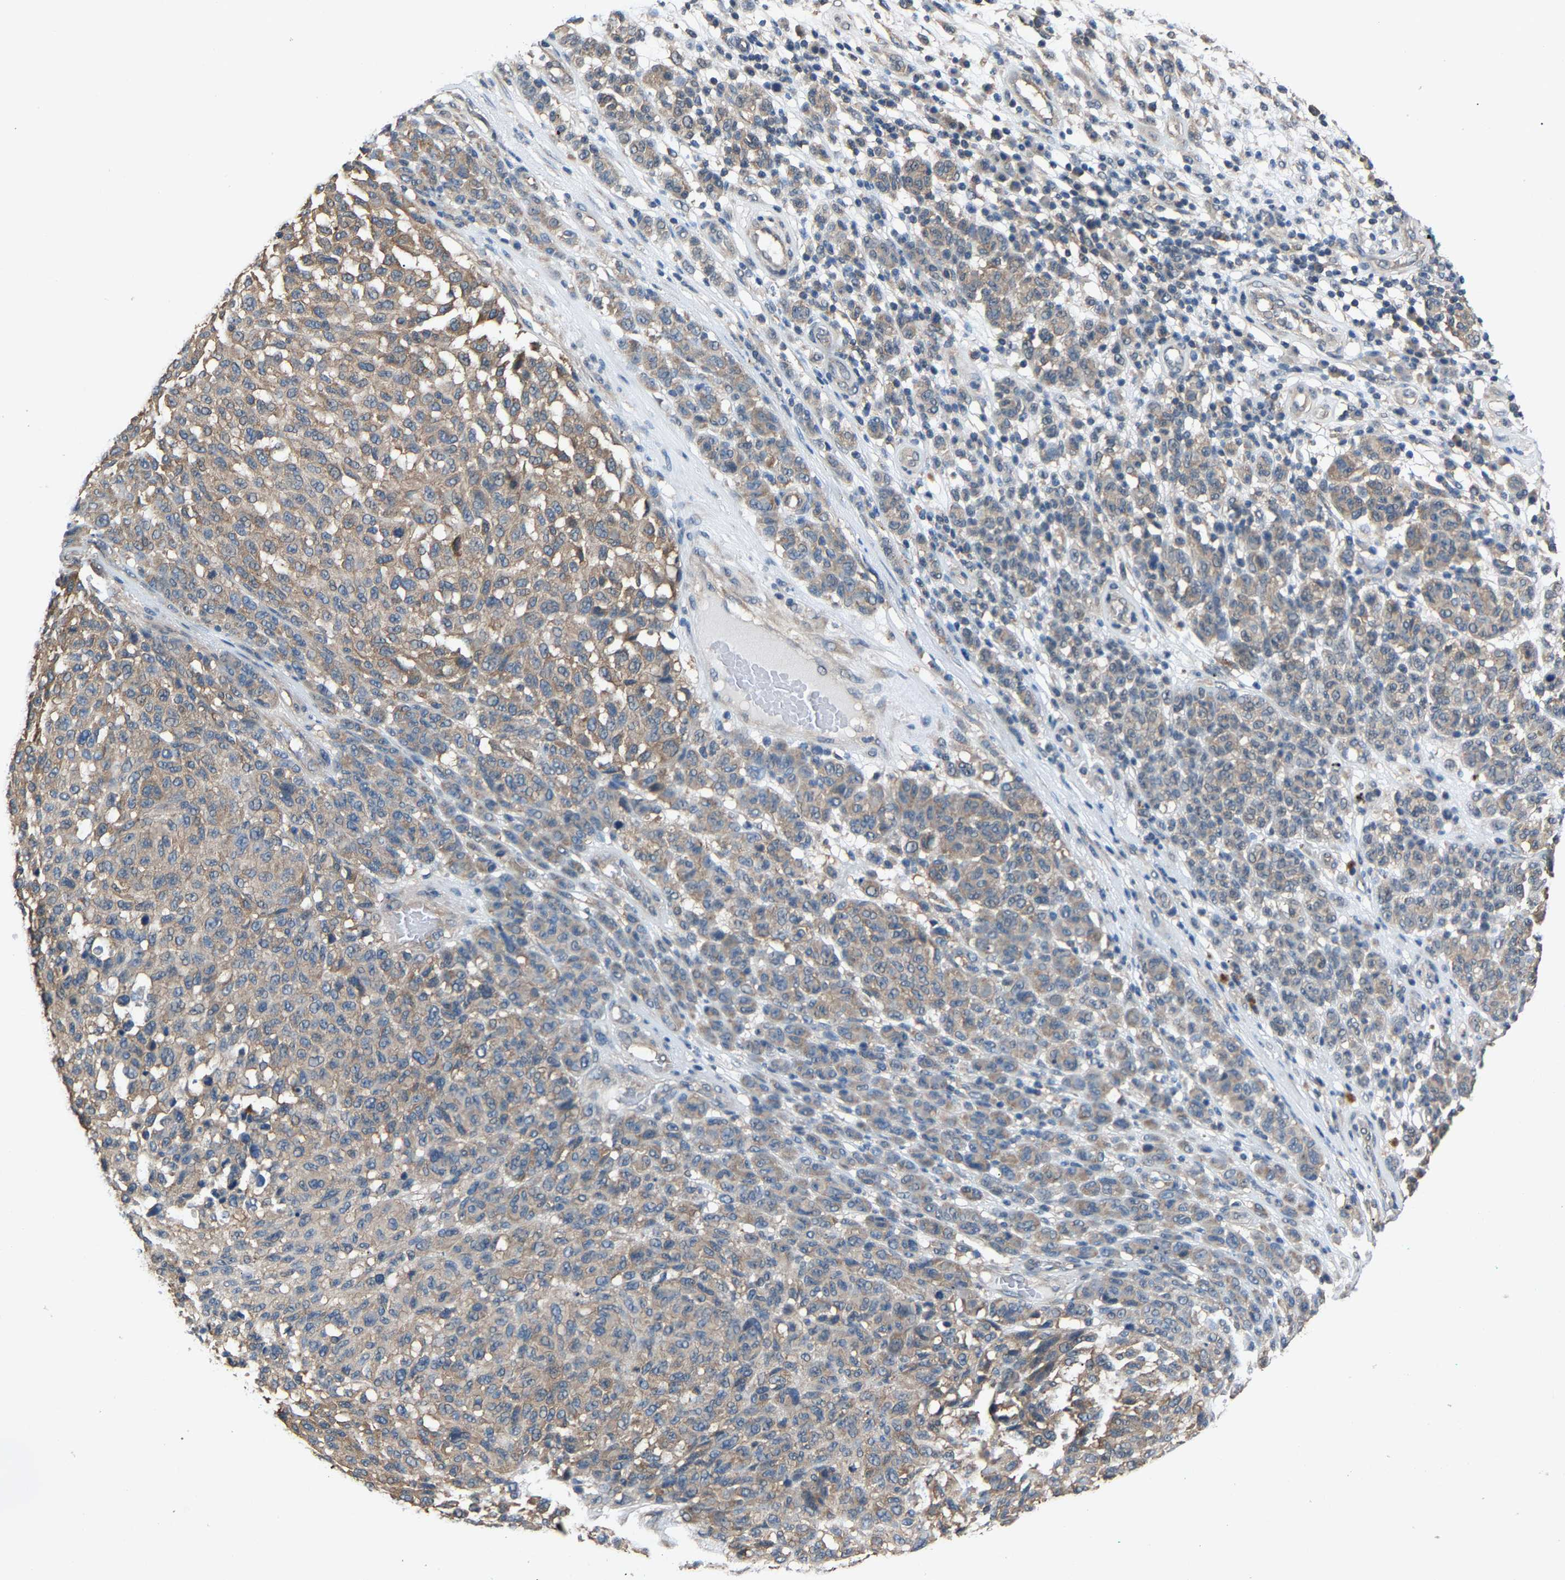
{"staining": {"intensity": "weak", "quantity": ">75%", "location": "cytoplasmic/membranous"}, "tissue": "melanoma", "cell_type": "Tumor cells", "image_type": "cancer", "snomed": [{"axis": "morphology", "description": "Malignant melanoma, NOS"}, {"axis": "topography", "description": "Skin"}], "caption": "Human melanoma stained with a protein marker exhibits weak staining in tumor cells.", "gene": "ABCC9", "patient": {"sex": "male", "age": 59}}